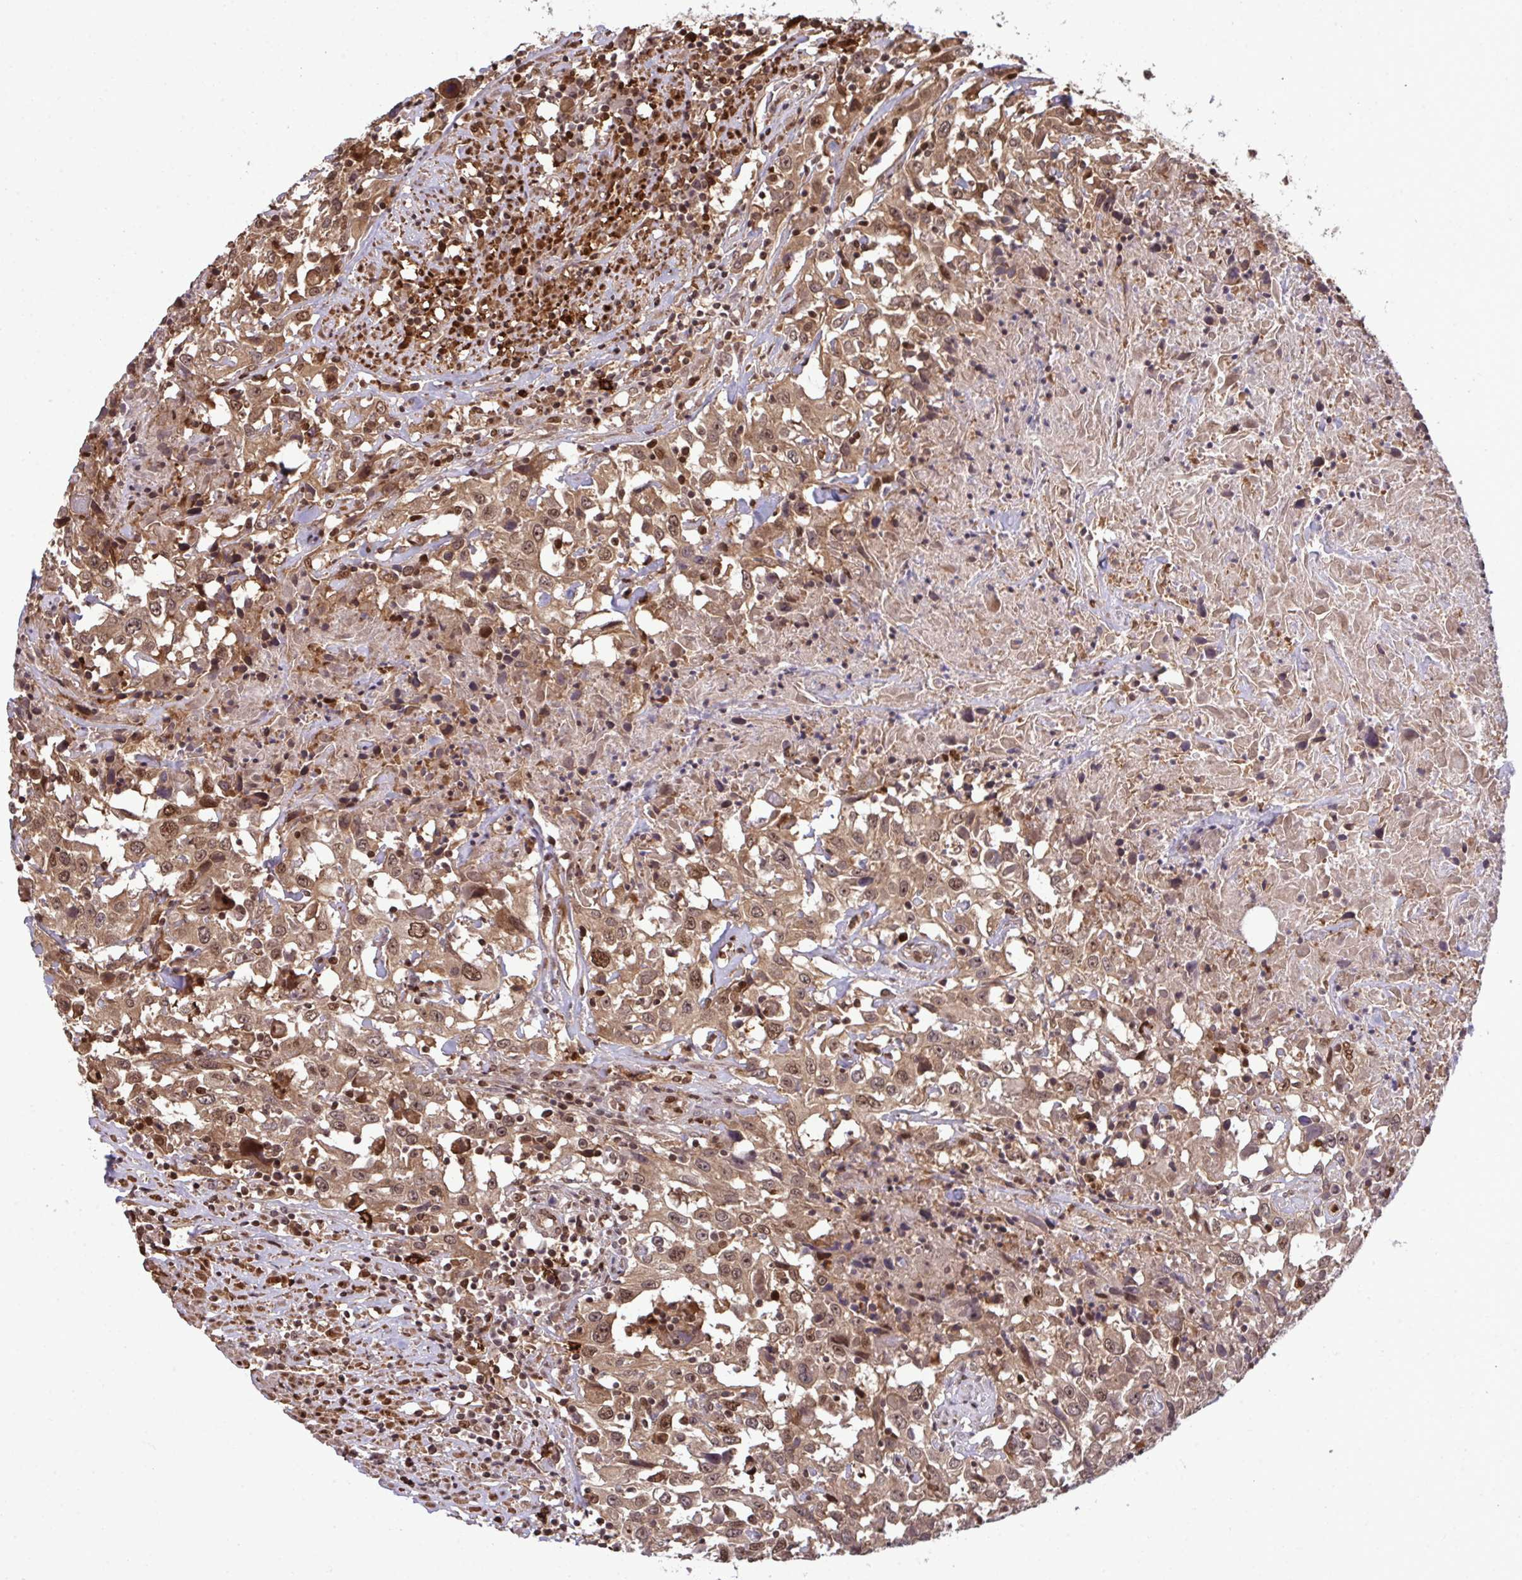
{"staining": {"intensity": "moderate", "quantity": ">75%", "location": "cytoplasmic/membranous,nuclear"}, "tissue": "urothelial cancer", "cell_type": "Tumor cells", "image_type": "cancer", "snomed": [{"axis": "morphology", "description": "Urothelial carcinoma, High grade"}, {"axis": "topography", "description": "Urinary bladder"}], "caption": "Immunohistochemical staining of human high-grade urothelial carcinoma shows medium levels of moderate cytoplasmic/membranous and nuclear protein positivity in about >75% of tumor cells.", "gene": "UXT", "patient": {"sex": "male", "age": 61}}